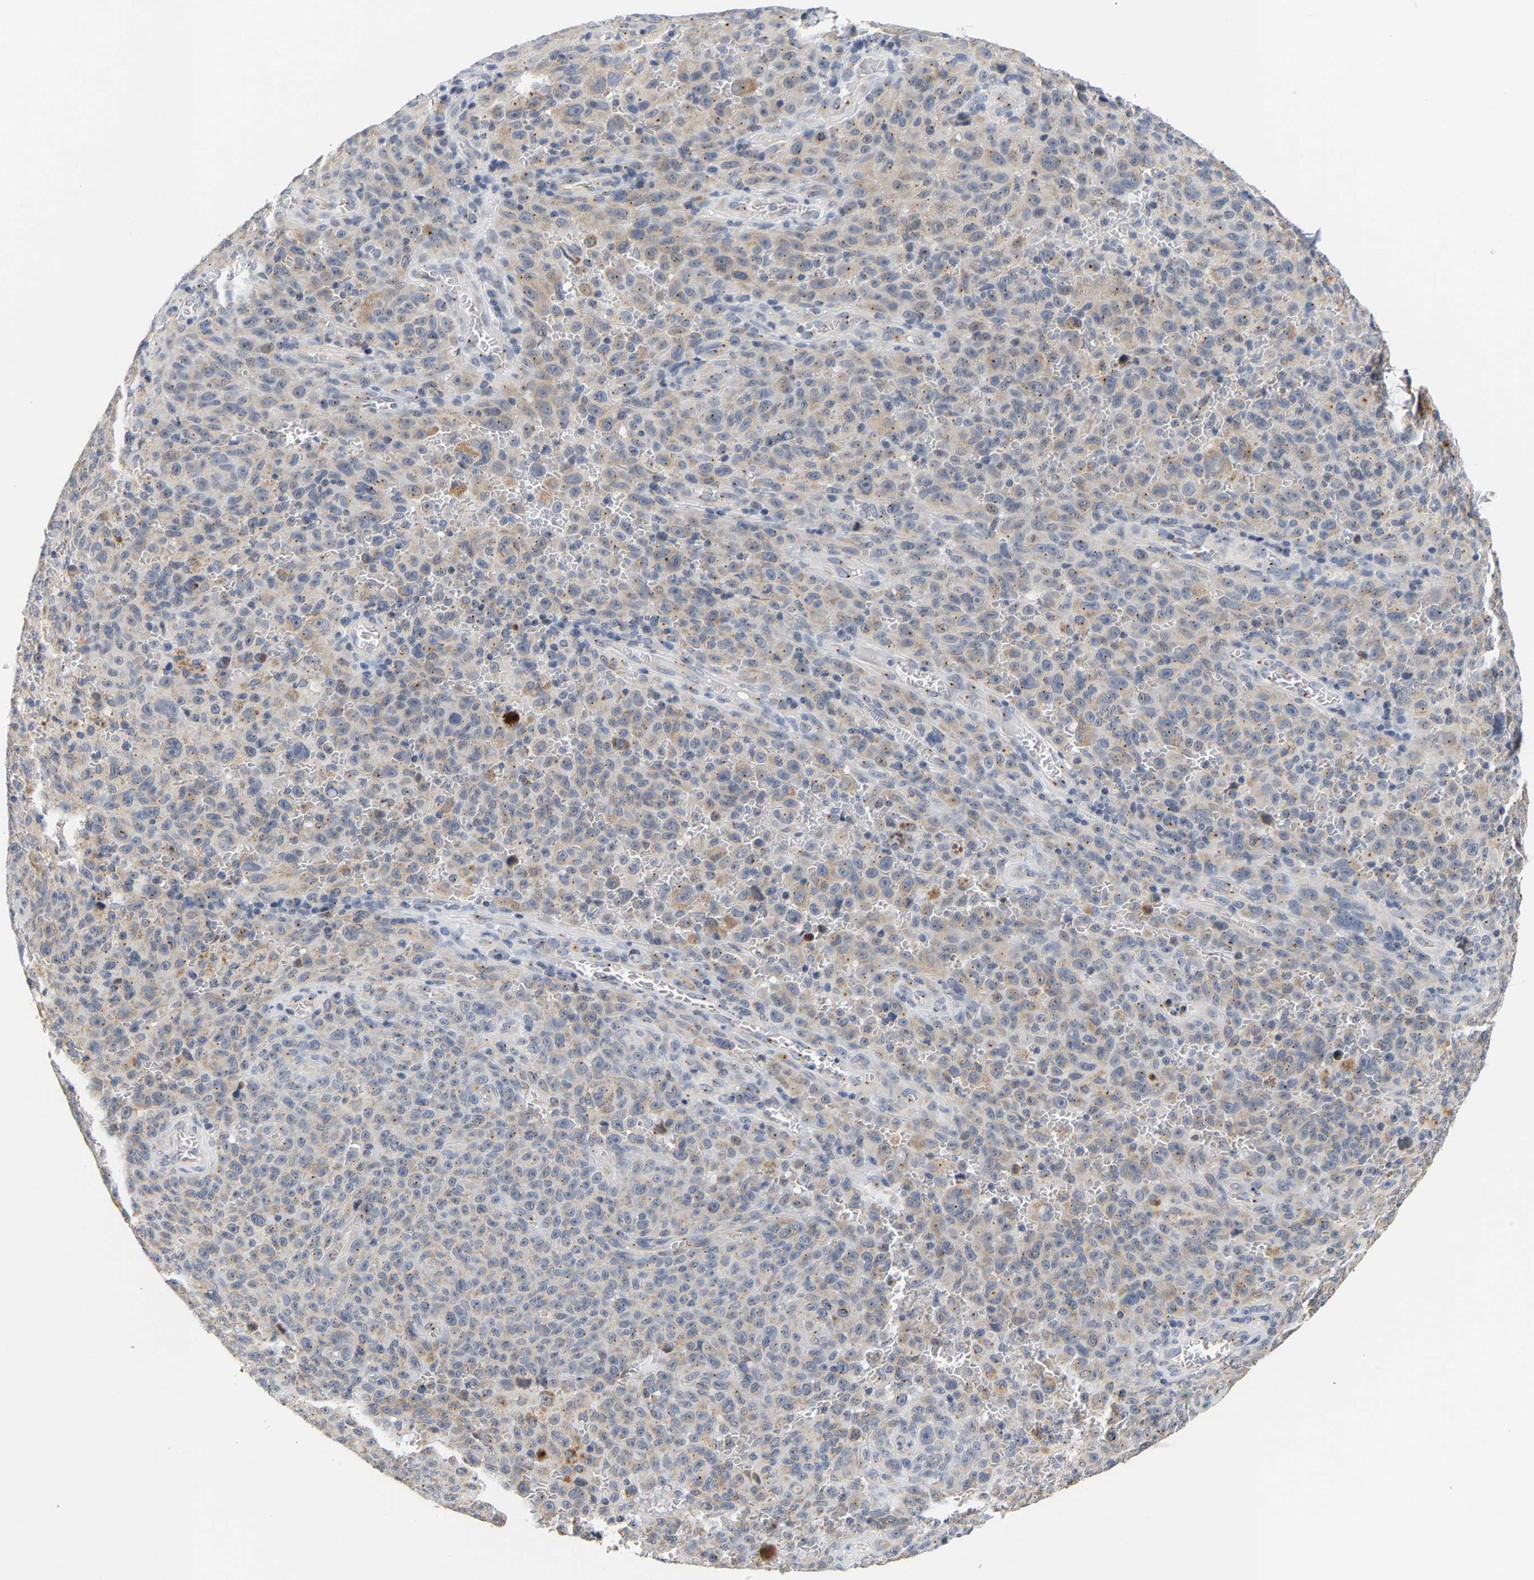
{"staining": {"intensity": "moderate", "quantity": "25%-75%", "location": "cytoplasmic/membranous"}, "tissue": "melanoma", "cell_type": "Tumor cells", "image_type": "cancer", "snomed": [{"axis": "morphology", "description": "Malignant melanoma, NOS"}, {"axis": "topography", "description": "Skin"}], "caption": "Malignant melanoma stained for a protein (brown) shows moderate cytoplasmic/membranous positive positivity in about 25%-75% of tumor cells.", "gene": "PCNT", "patient": {"sex": "female", "age": 82}}